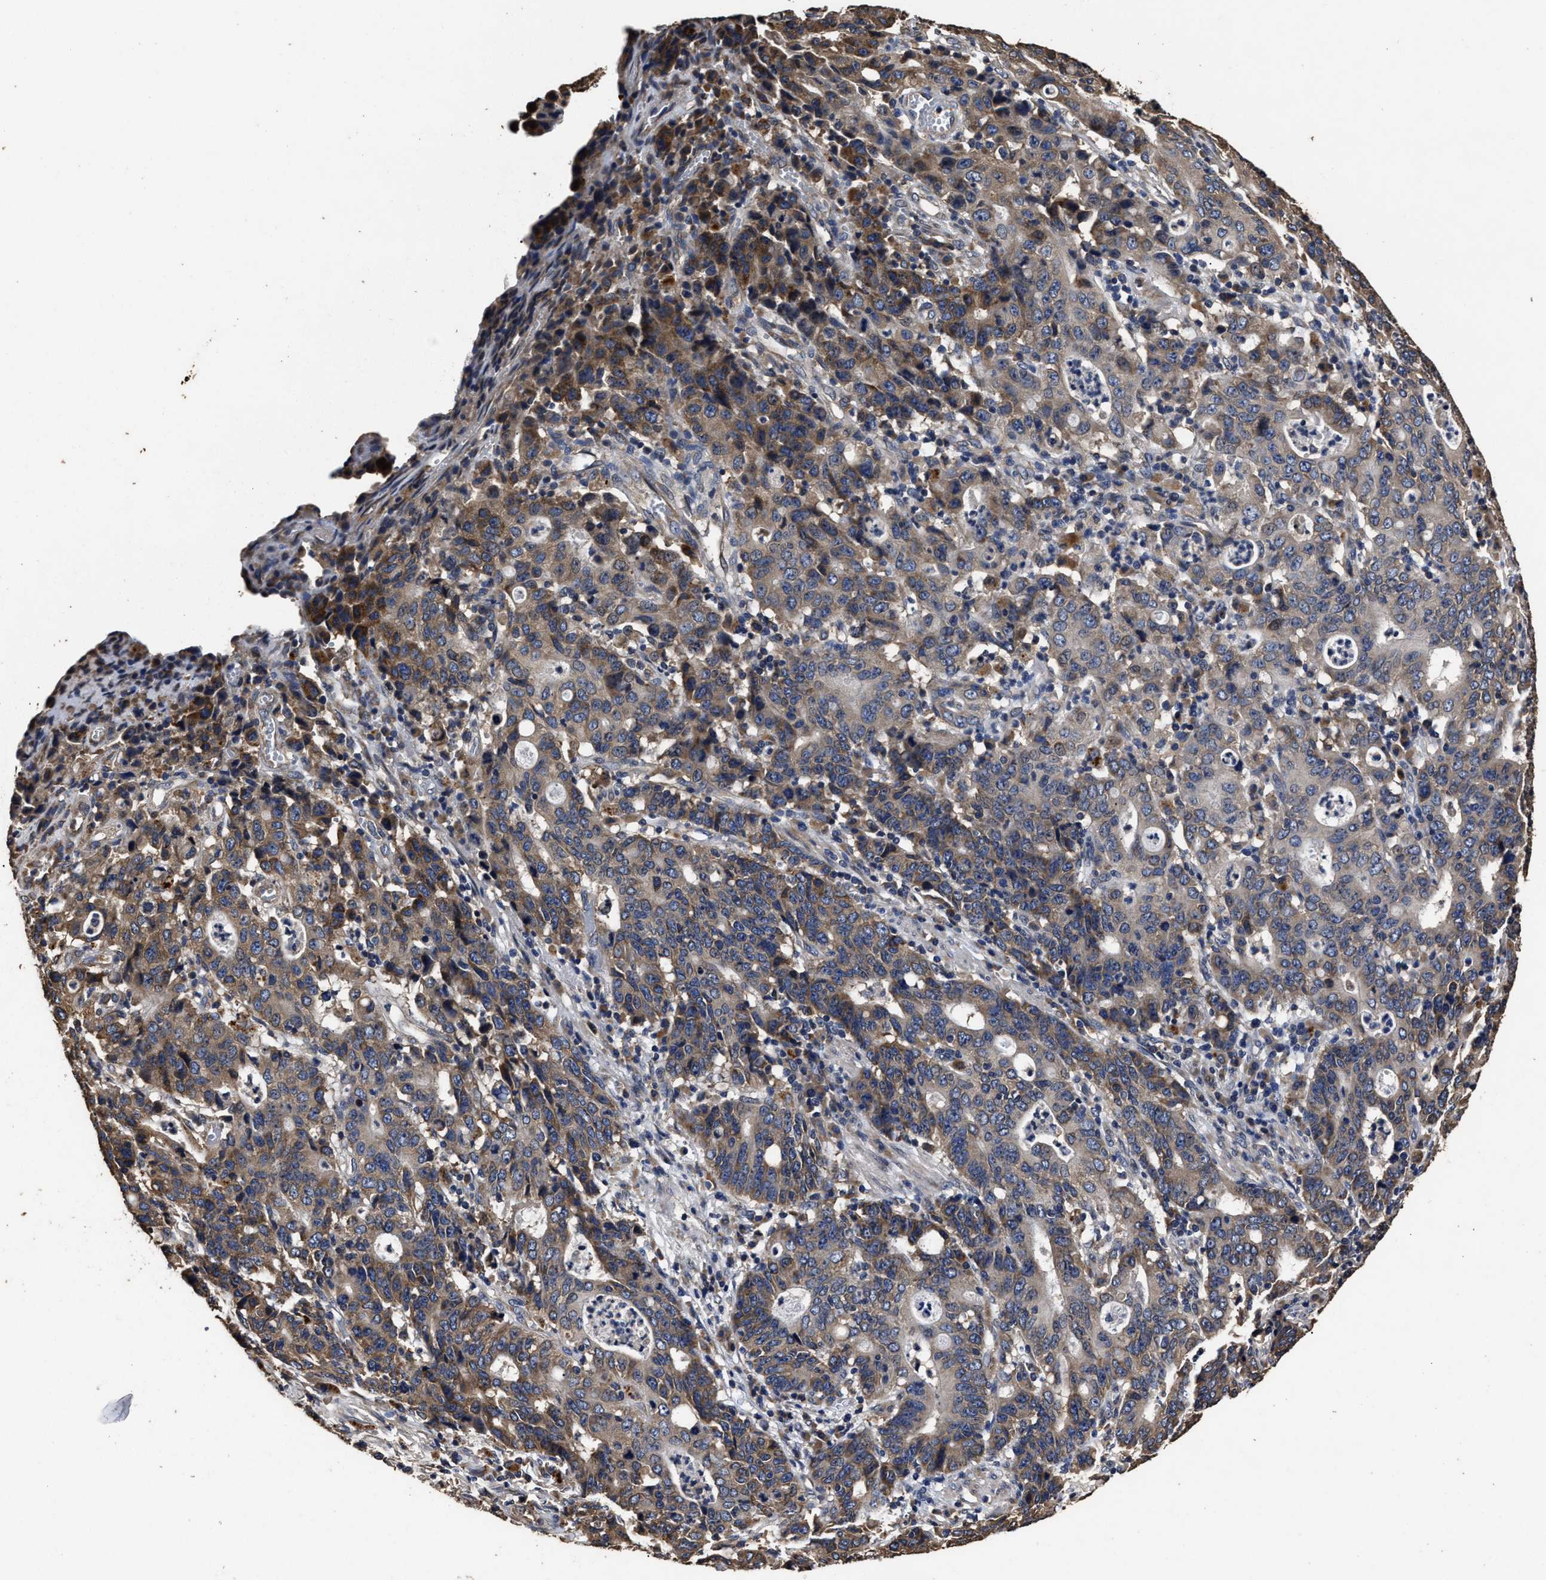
{"staining": {"intensity": "moderate", "quantity": ">75%", "location": "cytoplasmic/membranous"}, "tissue": "stomach cancer", "cell_type": "Tumor cells", "image_type": "cancer", "snomed": [{"axis": "morphology", "description": "Adenocarcinoma, NOS"}, {"axis": "topography", "description": "Stomach, upper"}], "caption": "This is an image of immunohistochemistry staining of stomach cancer, which shows moderate positivity in the cytoplasmic/membranous of tumor cells.", "gene": "PPM1K", "patient": {"sex": "male", "age": 69}}